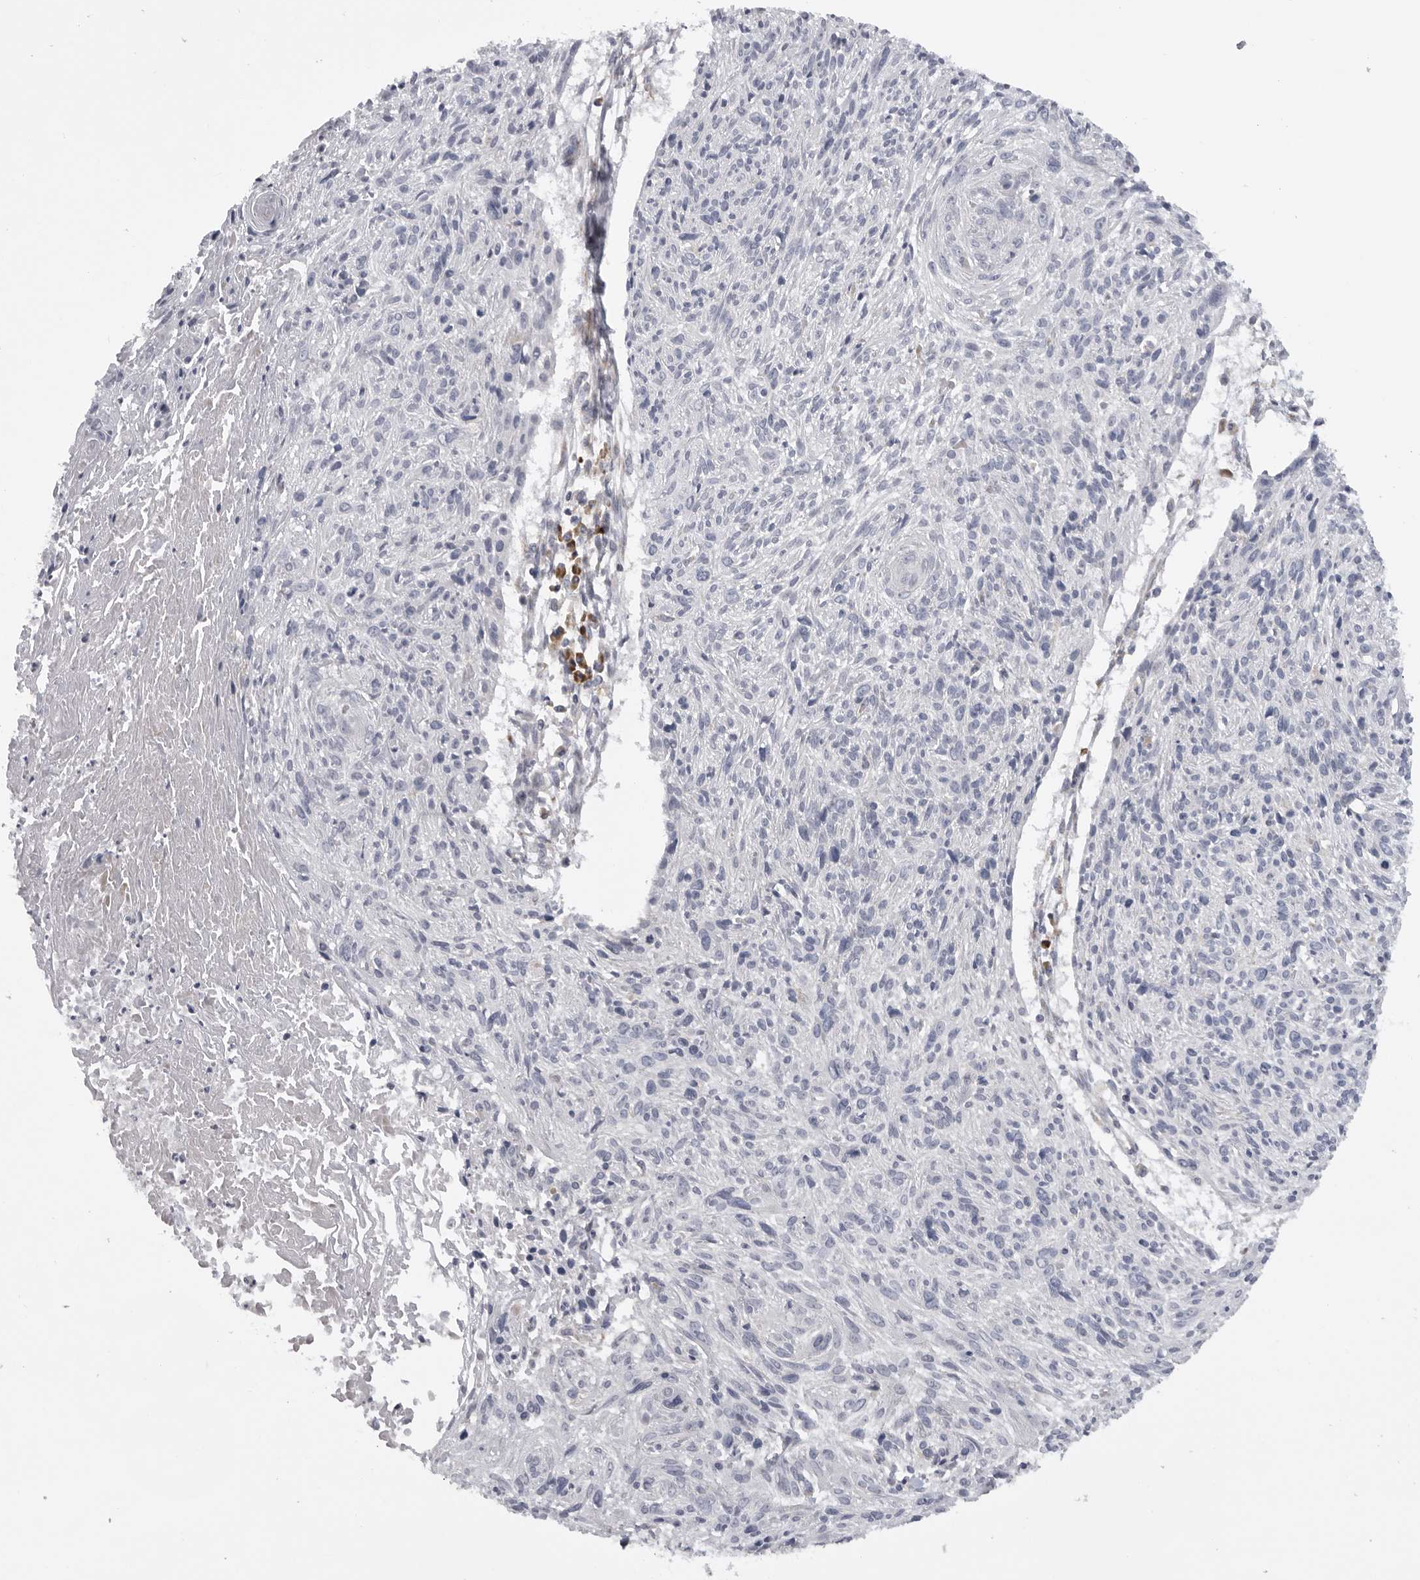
{"staining": {"intensity": "negative", "quantity": "none", "location": "none"}, "tissue": "cervical cancer", "cell_type": "Tumor cells", "image_type": "cancer", "snomed": [{"axis": "morphology", "description": "Squamous cell carcinoma, NOS"}, {"axis": "topography", "description": "Cervix"}], "caption": "IHC histopathology image of neoplastic tissue: cervical squamous cell carcinoma stained with DAB exhibits no significant protein positivity in tumor cells.", "gene": "USP24", "patient": {"sex": "female", "age": 51}}